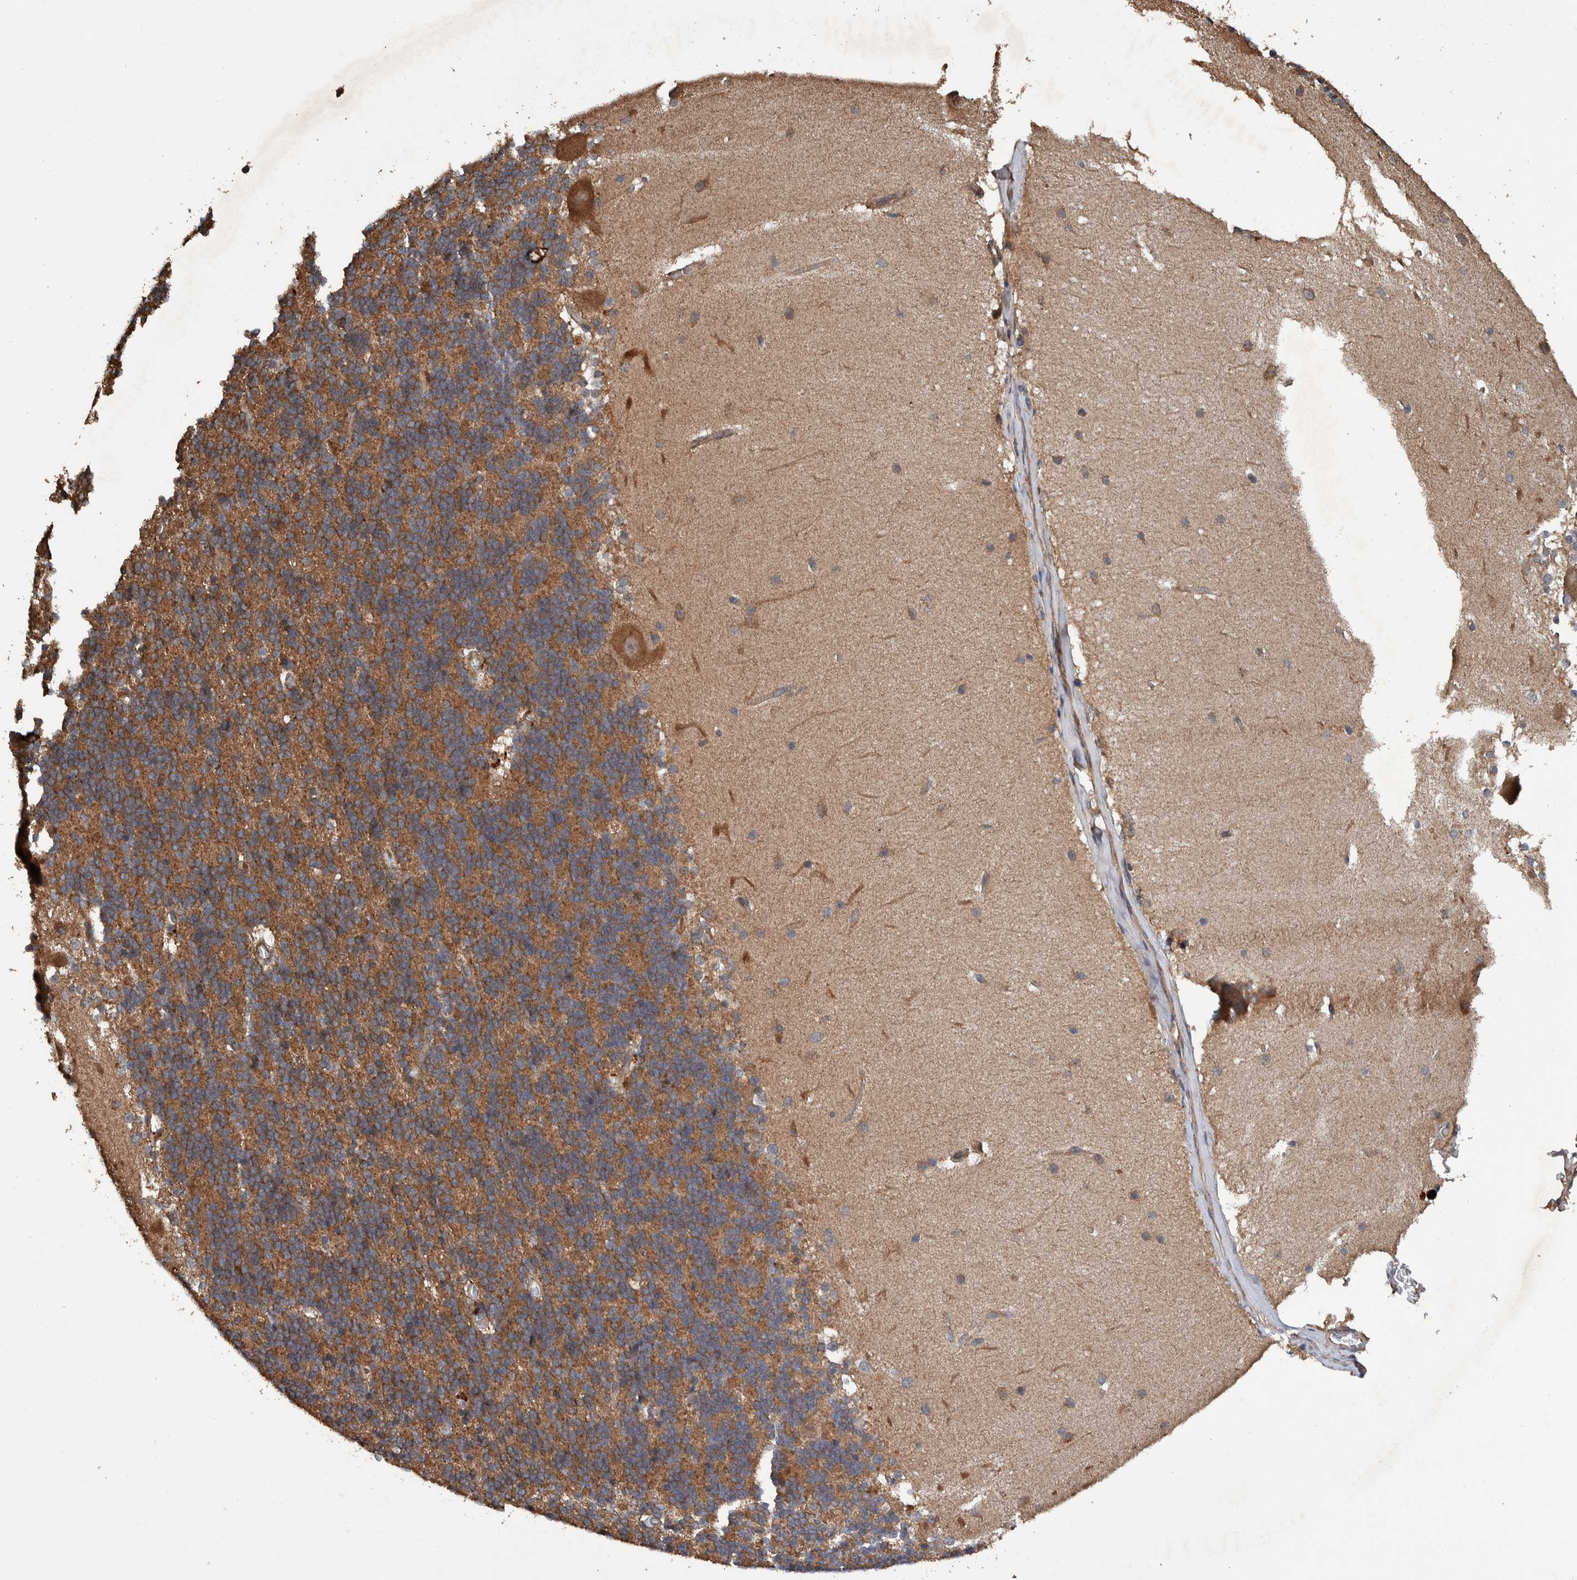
{"staining": {"intensity": "strong", "quantity": ">75%", "location": "cytoplasmic/membranous"}, "tissue": "cerebellum", "cell_type": "Cells in granular layer", "image_type": "normal", "snomed": [{"axis": "morphology", "description": "Normal tissue, NOS"}, {"axis": "topography", "description": "Cerebellum"}], "caption": "Unremarkable cerebellum exhibits strong cytoplasmic/membranous positivity in about >75% of cells in granular layer.", "gene": "ENSG00000251537", "patient": {"sex": "female", "age": 19}}